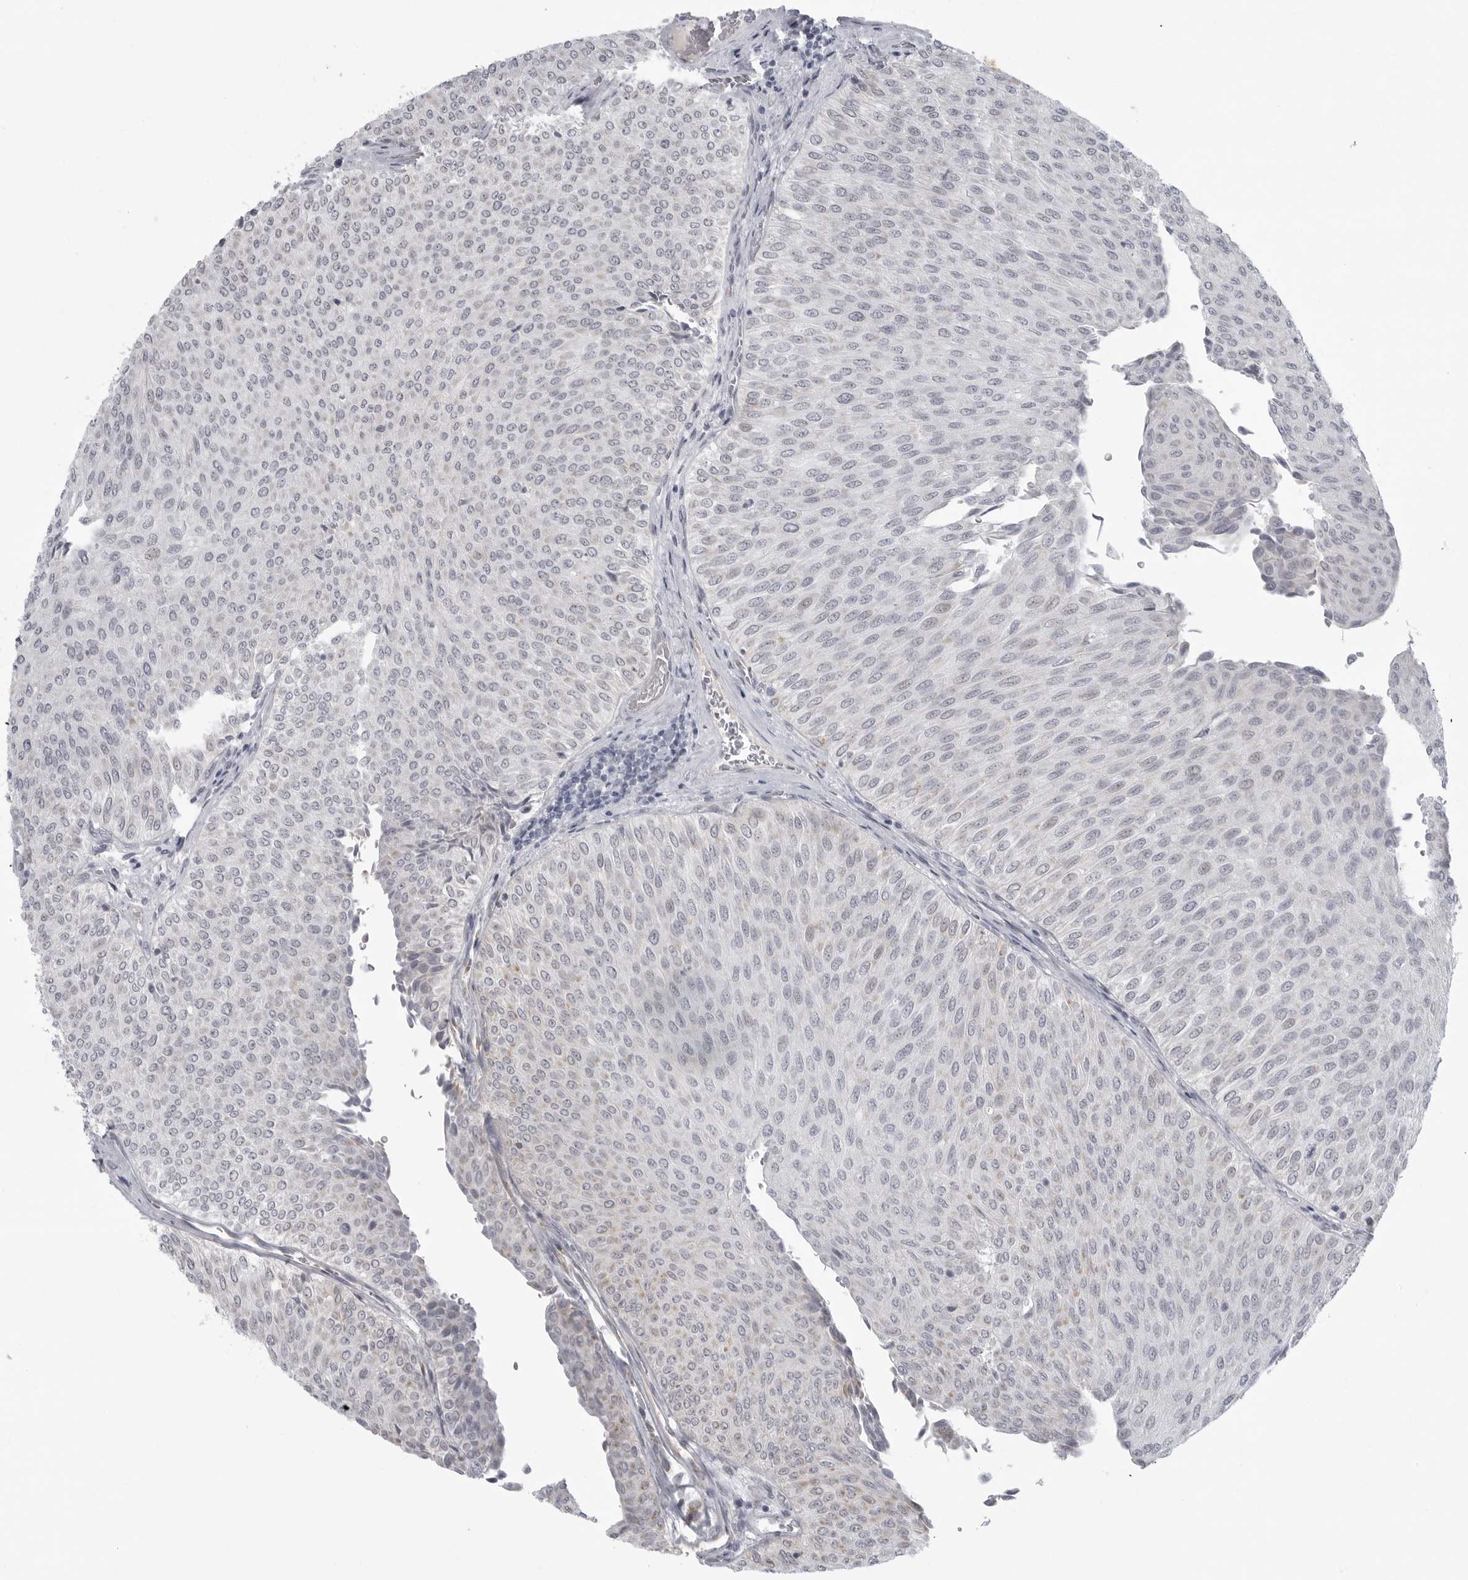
{"staining": {"intensity": "negative", "quantity": "none", "location": "none"}, "tissue": "urothelial cancer", "cell_type": "Tumor cells", "image_type": "cancer", "snomed": [{"axis": "morphology", "description": "Urothelial carcinoma, Low grade"}, {"axis": "topography", "description": "Urinary bladder"}], "caption": "Immunohistochemistry of urothelial carcinoma (low-grade) reveals no expression in tumor cells.", "gene": "TCTN3", "patient": {"sex": "male", "age": 78}}